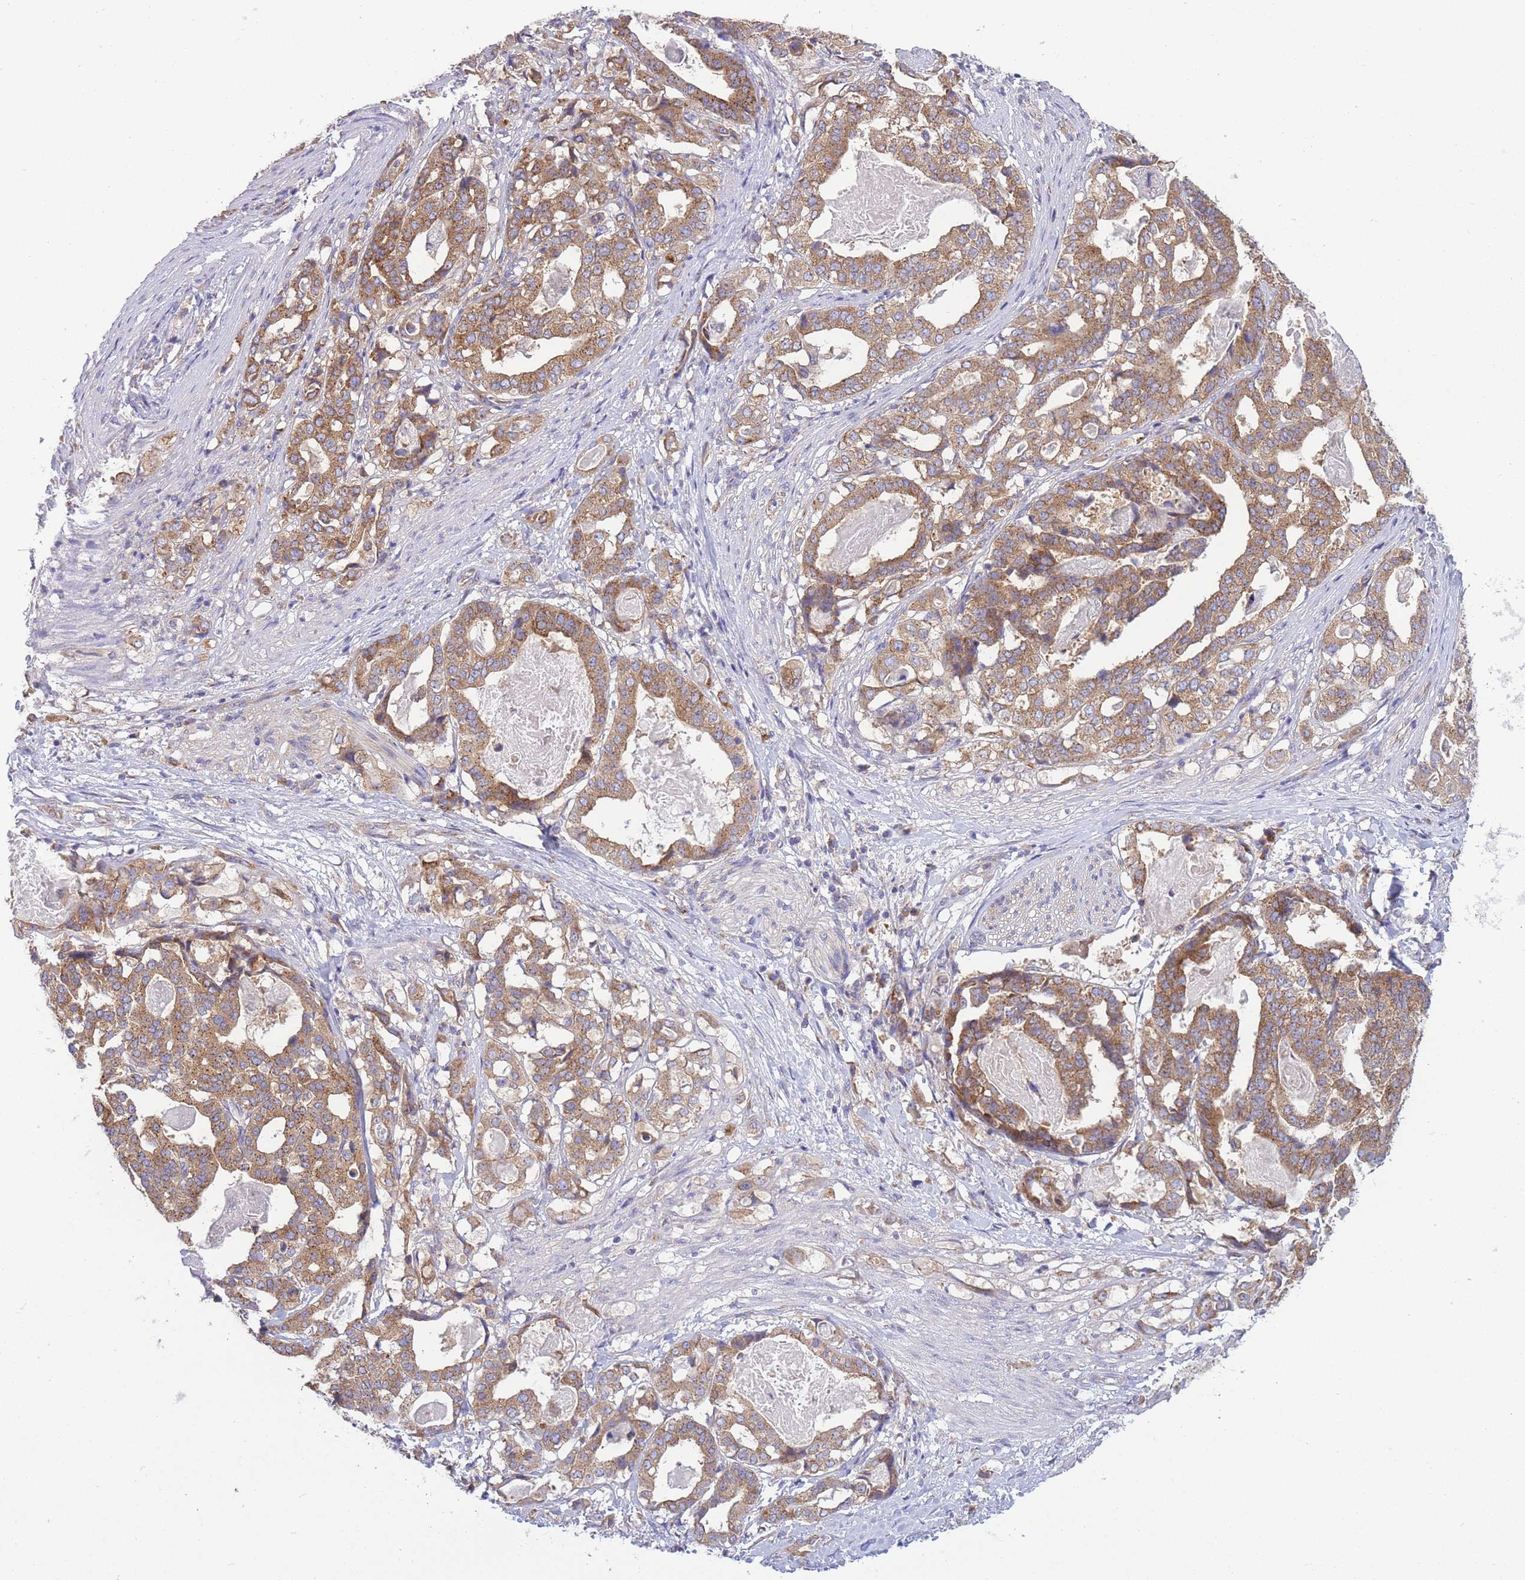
{"staining": {"intensity": "strong", "quantity": ">75%", "location": "cytoplasmic/membranous"}, "tissue": "stomach cancer", "cell_type": "Tumor cells", "image_type": "cancer", "snomed": [{"axis": "morphology", "description": "Adenocarcinoma, NOS"}, {"axis": "topography", "description": "Stomach"}], "caption": "Human stomach cancer stained for a protein (brown) reveals strong cytoplasmic/membranous positive expression in about >75% of tumor cells.", "gene": "COPG2", "patient": {"sex": "male", "age": 48}}